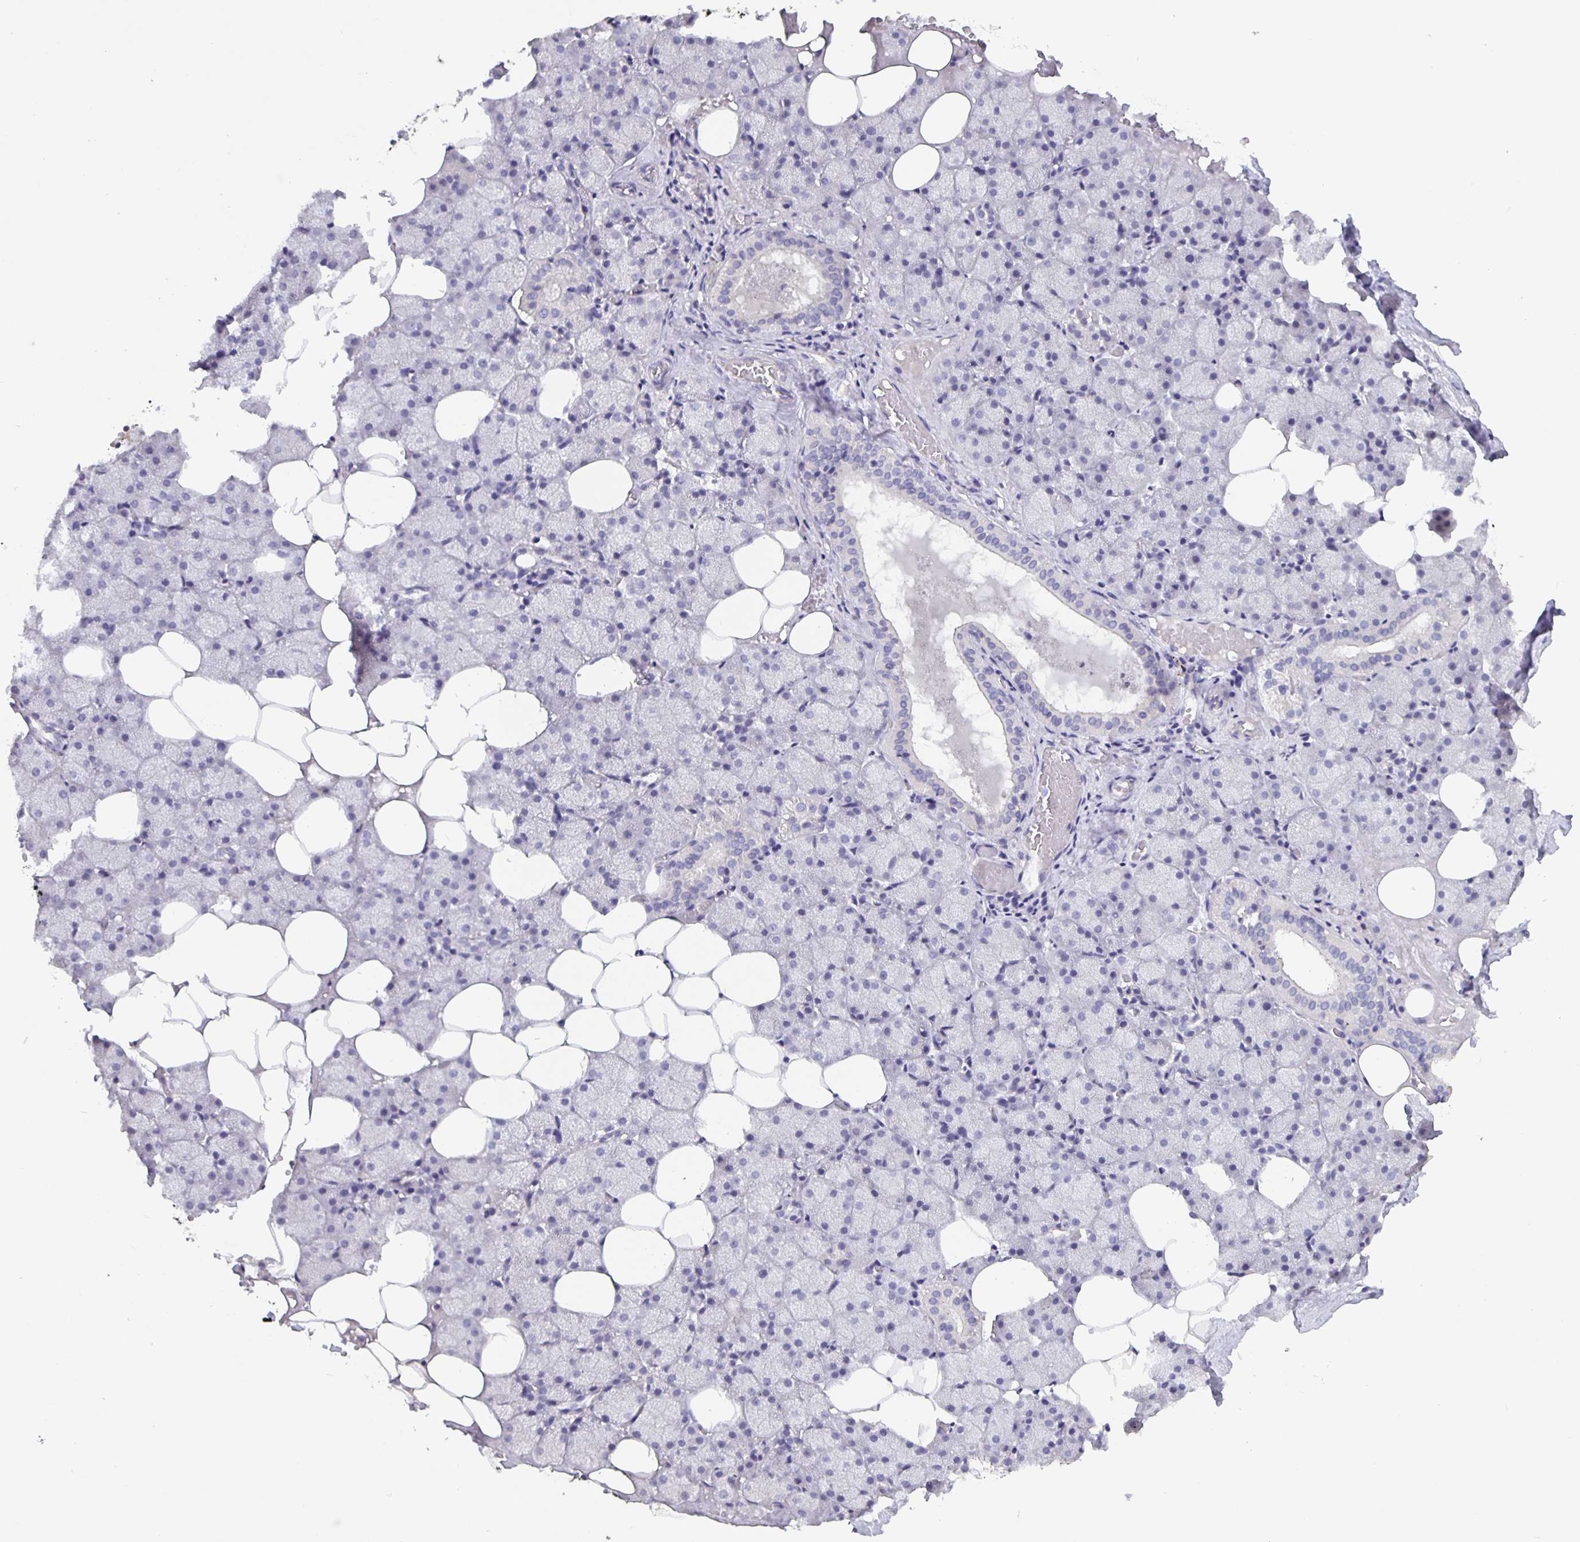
{"staining": {"intensity": "negative", "quantity": "none", "location": "none"}, "tissue": "salivary gland", "cell_type": "Glandular cells", "image_type": "normal", "snomed": [{"axis": "morphology", "description": "Normal tissue, NOS"}, {"axis": "topography", "description": "Salivary gland"}], "caption": "DAB (3,3'-diaminobenzidine) immunohistochemical staining of benign salivary gland exhibits no significant staining in glandular cells.", "gene": "GDF15", "patient": {"sex": "male", "age": 38}}